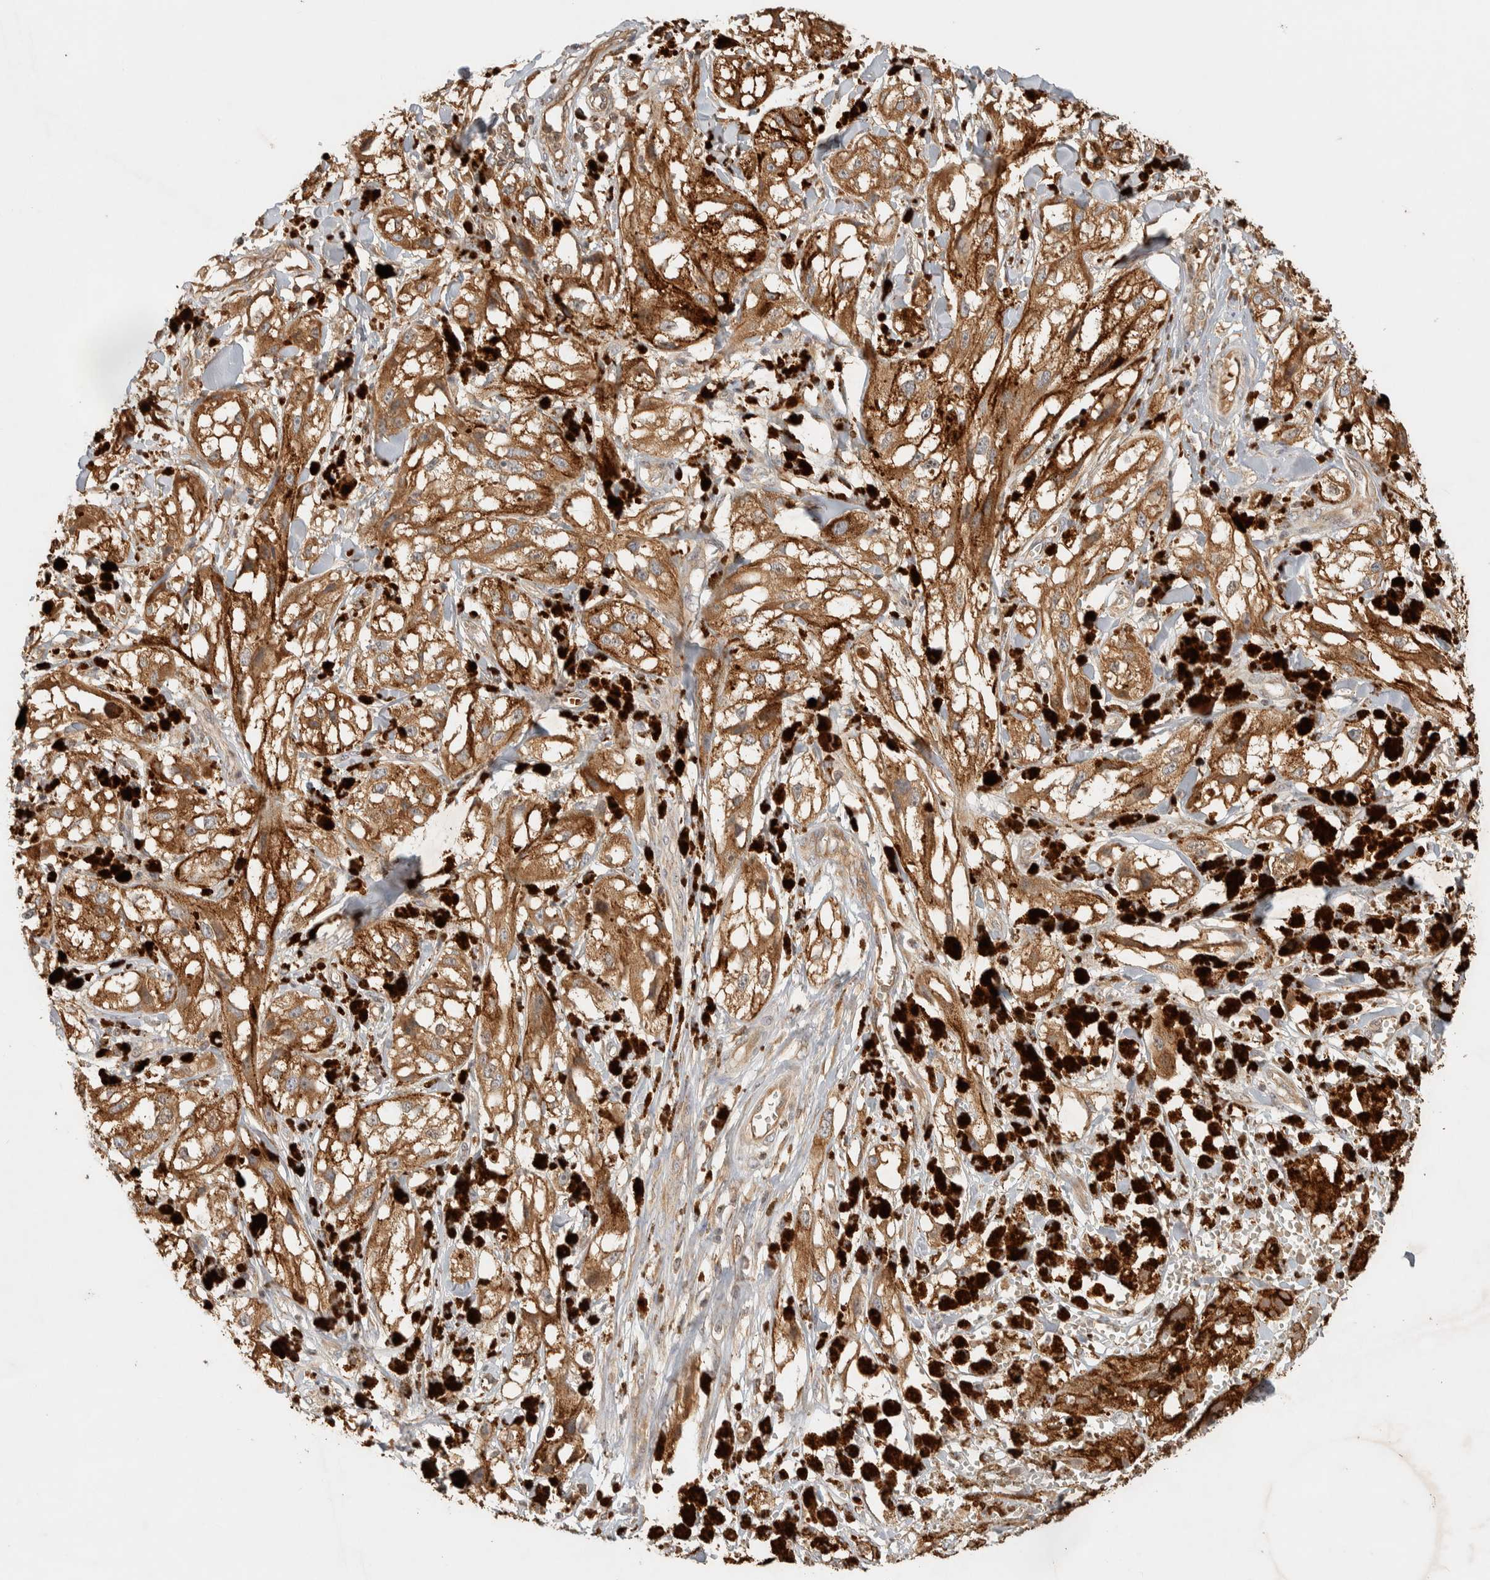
{"staining": {"intensity": "moderate", "quantity": ">75%", "location": "cytoplasmic/membranous"}, "tissue": "melanoma", "cell_type": "Tumor cells", "image_type": "cancer", "snomed": [{"axis": "morphology", "description": "Malignant melanoma, NOS"}, {"axis": "topography", "description": "Skin"}], "caption": "Protein staining displays moderate cytoplasmic/membranous staining in approximately >75% of tumor cells in malignant melanoma.", "gene": "TTI2", "patient": {"sex": "male", "age": 88}}